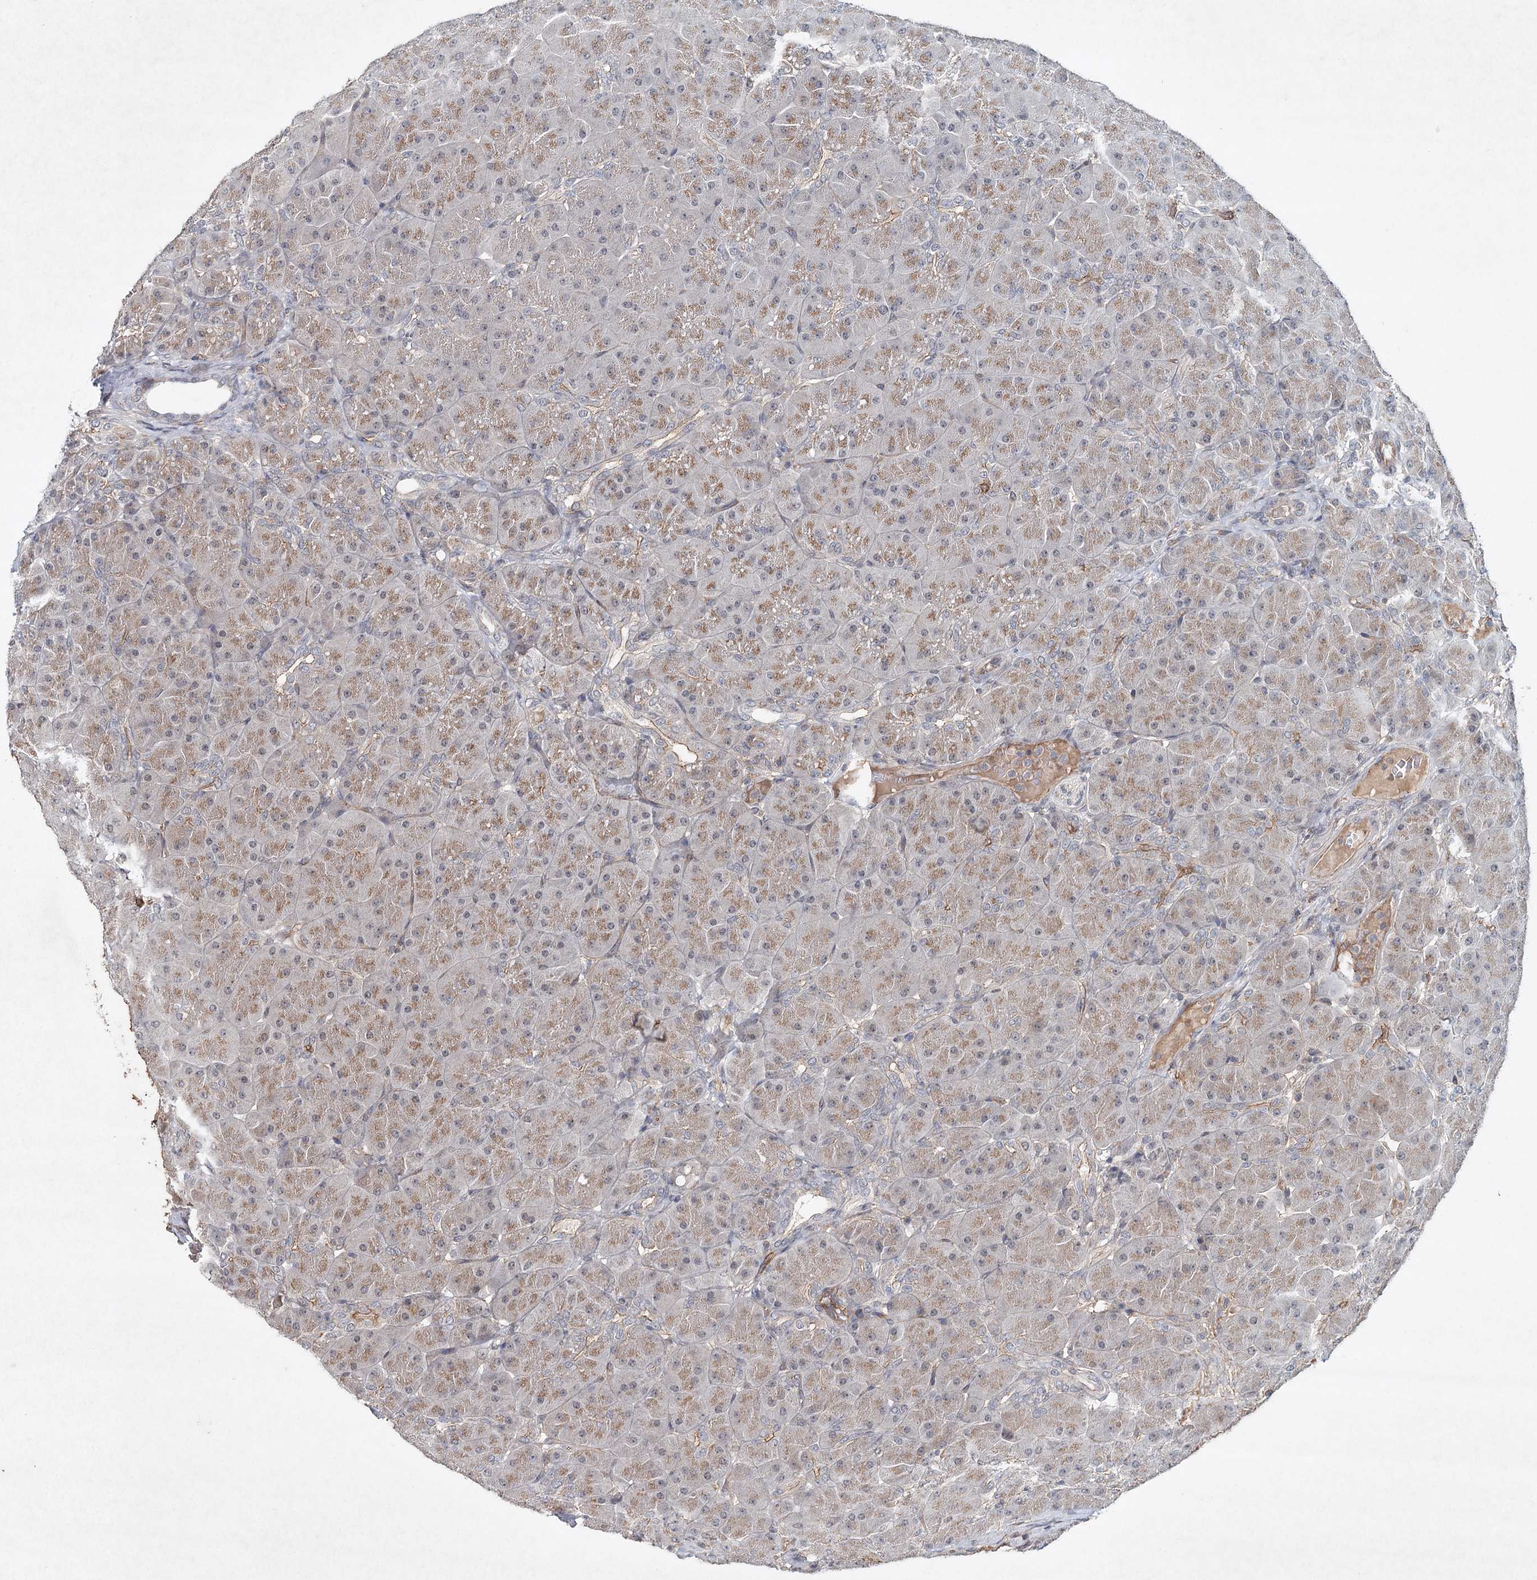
{"staining": {"intensity": "weak", "quantity": ">75%", "location": "cytoplasmic/membranous,nuclear"}, "tissue": "pancreas", "cell_type": "Exocrine glandular cells", "image_type": "normal", "snomed": [{"axis": "morphology", "description": "Normal tissue, NOS"}, {"axis": "topography", "description": "Pancreas"}], "caption": "The histopathology image demonstrates immunohistochemical staining of unremarkable pancreas. There is weak cytoplasmic/membranous,nuclear positivity is identified in about >75% of exocrine glandular cells. (brown staining indicates protein expression, while blue staining denotes nuclei).", "gene": "SYNPO", "patient": {"sex": "male", "age": 66}}